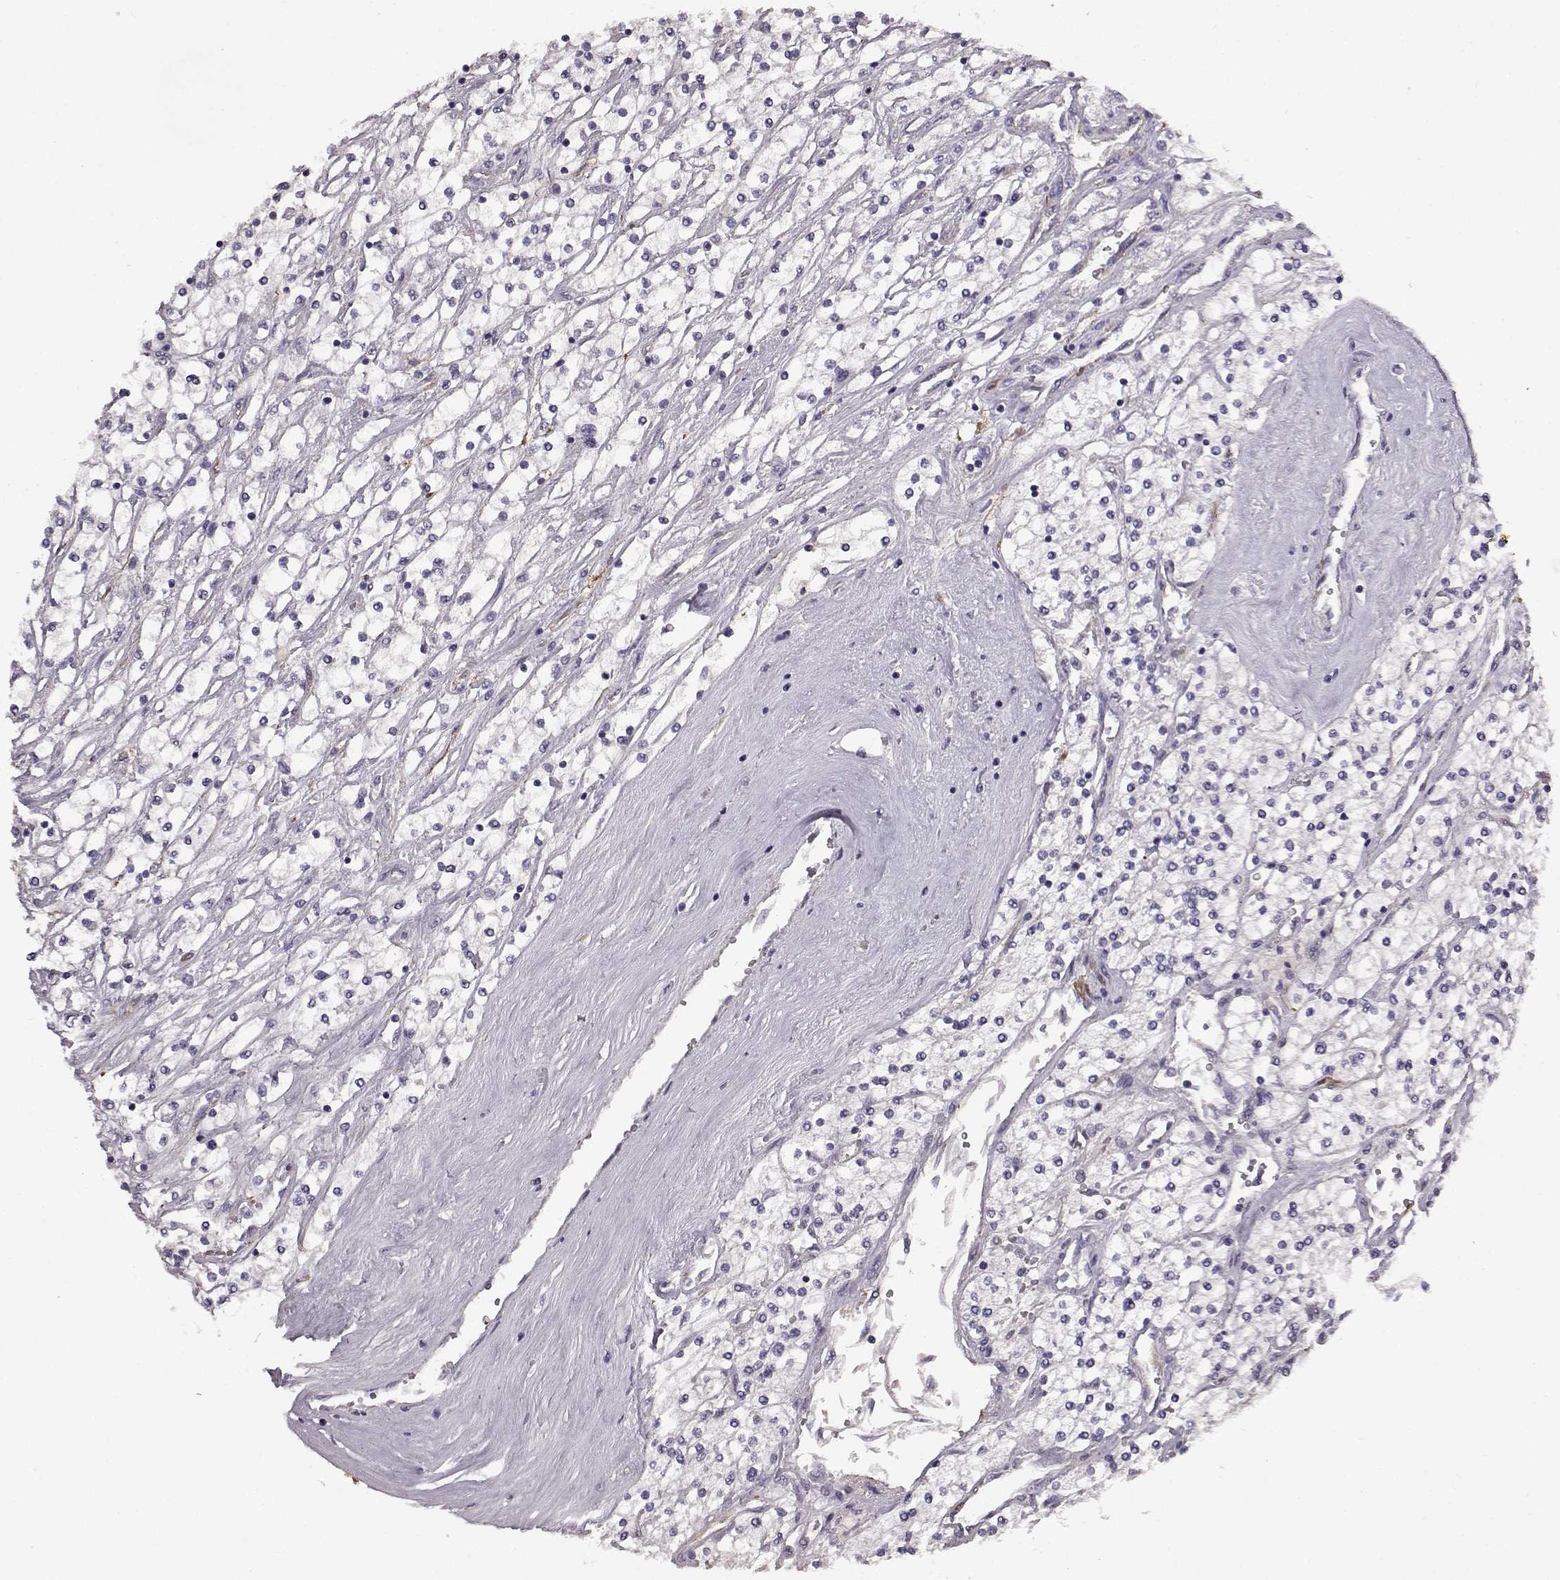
{"staining": {"intensity": "negative", "quantity": "none", "location": "none"}, "tissue": "renal cancer", "cell_type": "Tumor cells", "image_type": "cancer", "snomed": [{"axis": "morphology", "description": "Adenocarcinoma, NOS"}, {"axis": "topography", "description": "Kidney"}], "caption": "Histopathology image shows no significant protein expression in tumor cells of renal cancer.", "gene": "KRT85", "patient": {"sex": "male", "age": 80}}